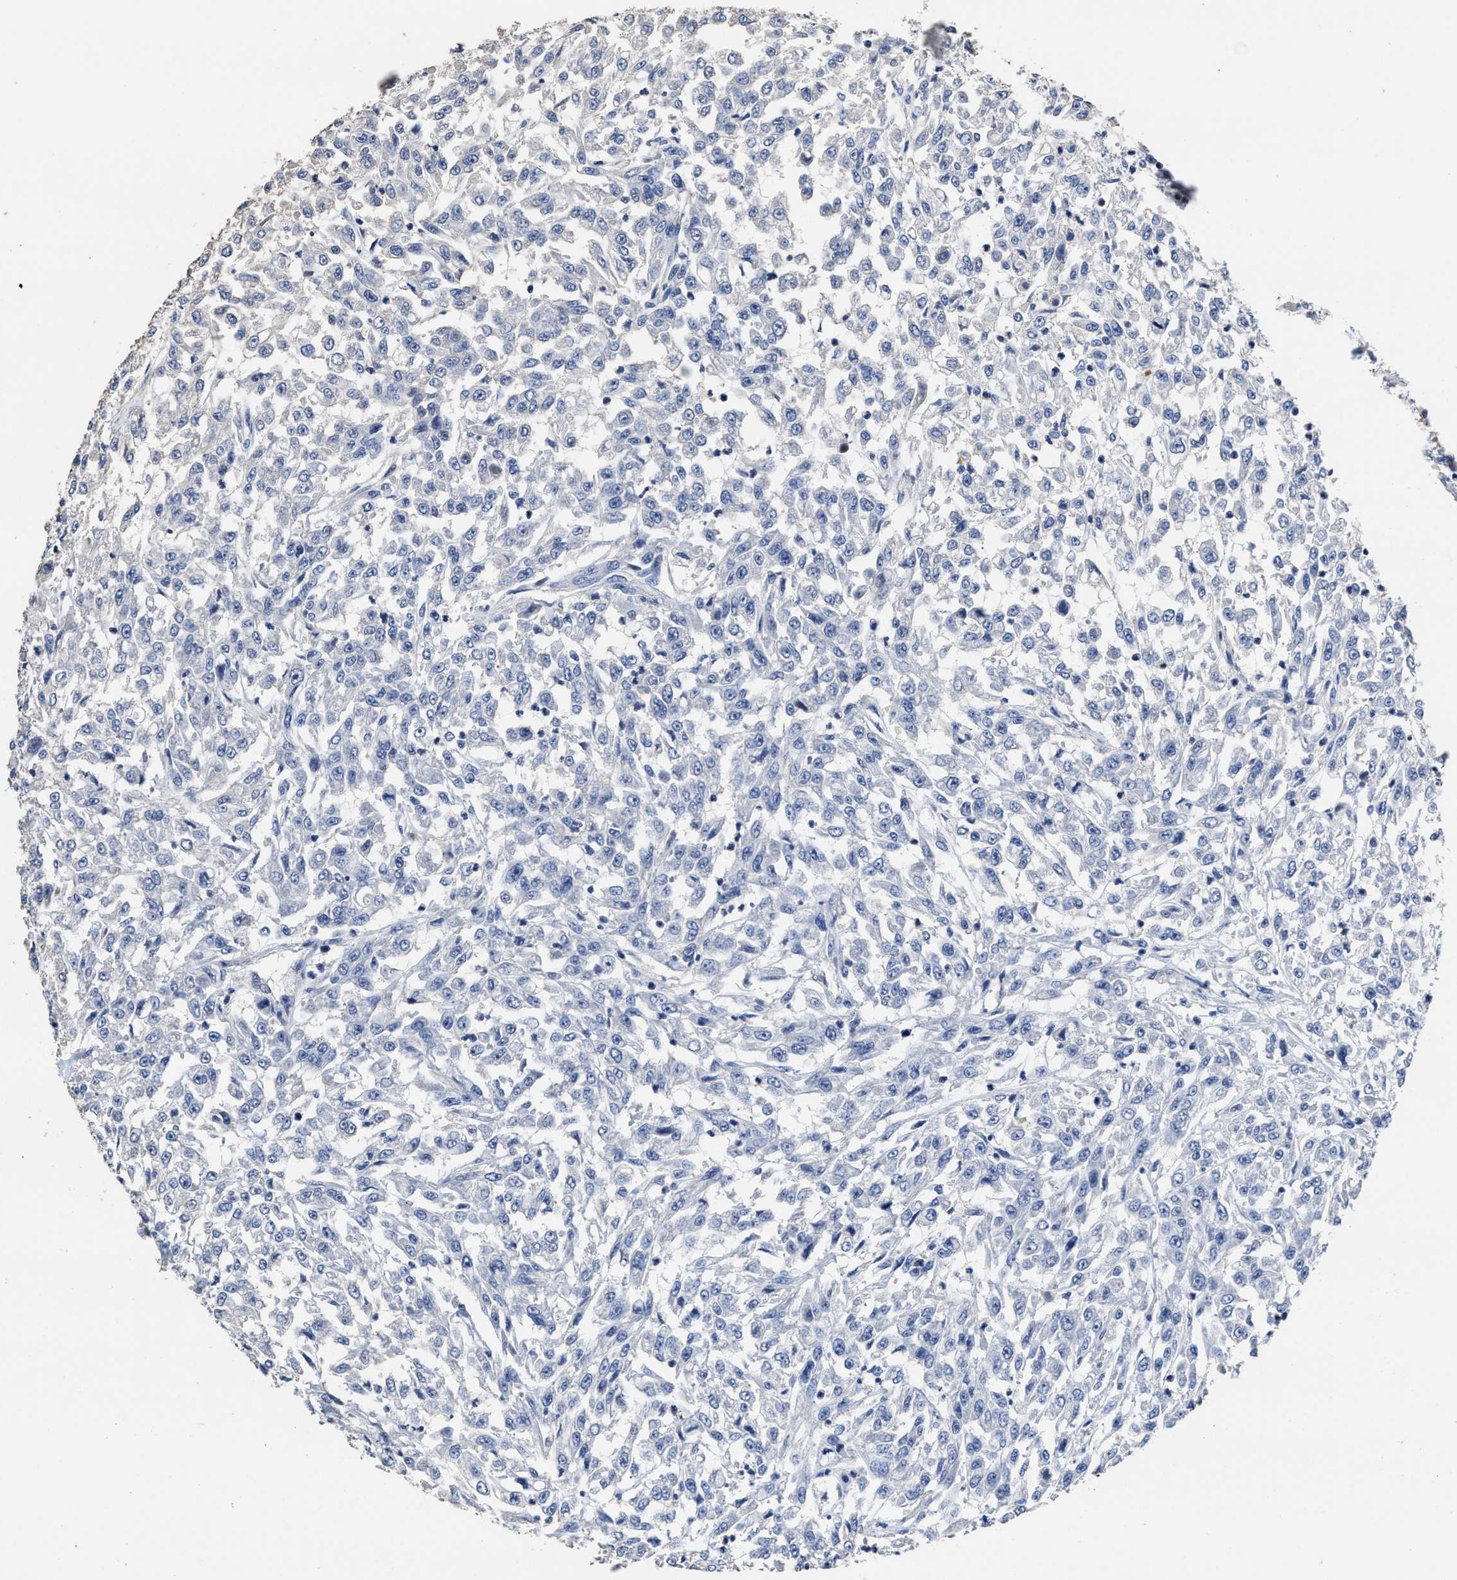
{"staining": {"intensity": "negative", "quantity": "none", "location": "none"}, "tissue": "urothelial cancer", "cell_type": "Tumor cells", "image_type": "cancer", "snomed": [{"axis": "morphology", "description": "Urothelial carcinoma, High grade"}, {"axis": "topography", "description": "Urinary bladder"}], "caption": "This is a histopathology image of immunohistochemistry (IHC) staining of high-grade urothelial carcinoma, which shows no staining in tumor cells.", "gene": "ZFAT", "patient": {"sex": "male", "age": 46}}